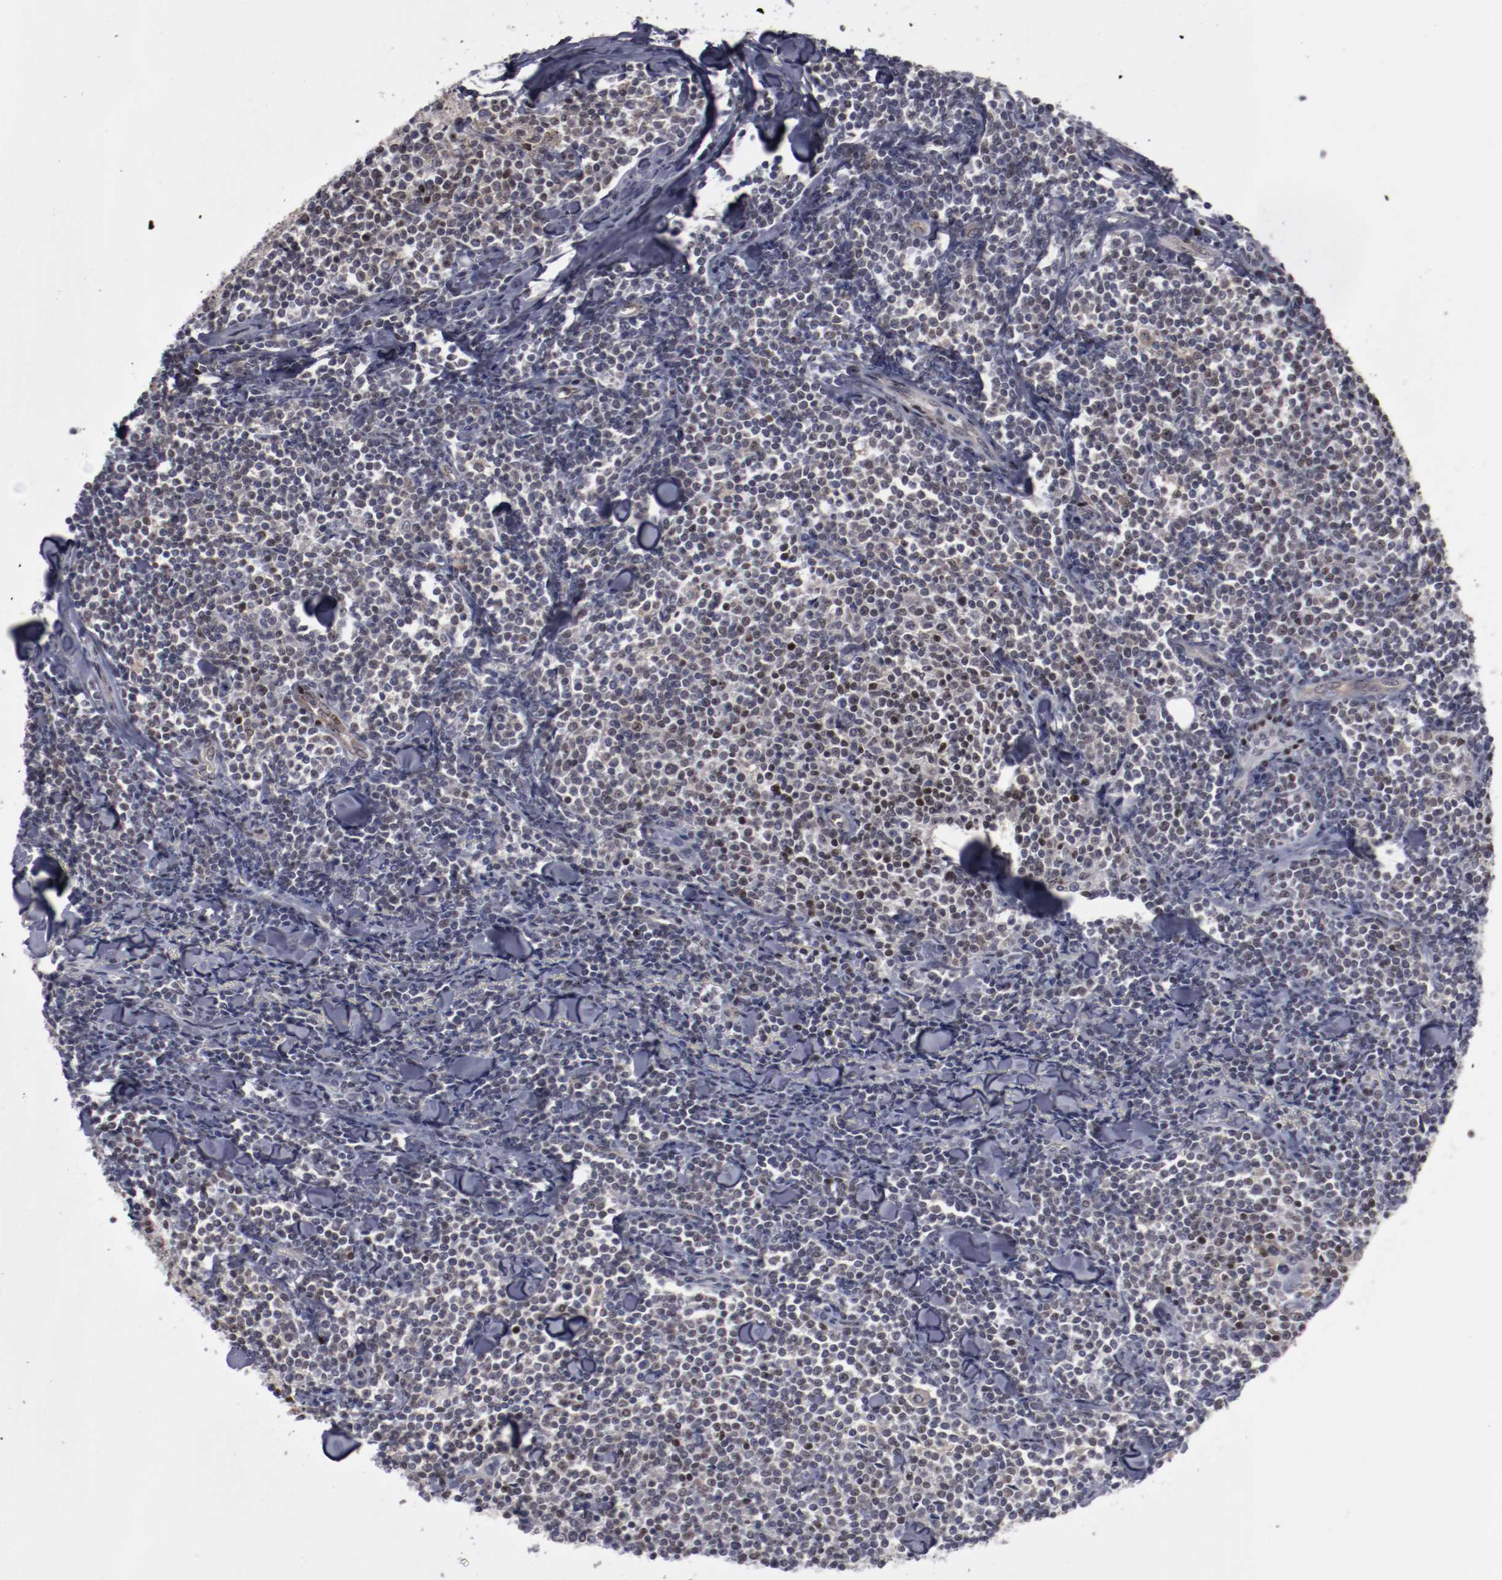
{"staining": {"intensity": "moderate", "quantity": "<25%", "location": "cytoplasmic/membranous,nuclear"}, "tissue": "lymphoma", "cell_type": "Tumor cells", "image_type": "cancer", "snomed": [{"axis": "morphology", "description": "Malignant lymphoma, non-Hodgkin's type, Low grade"}, {"axis": "topography", "description": "Soft tissue"}], "caption": "Brown immunohistochemical staining in human malignant lymphoma, non-Hodgkin's type (low-grade) exhibits moderate cytoplasmic/membranous and nuclear expression in approximately <25% of tumor cells.", "gene": "LEF1", "patient": {"sex": "male", "age": 92}}